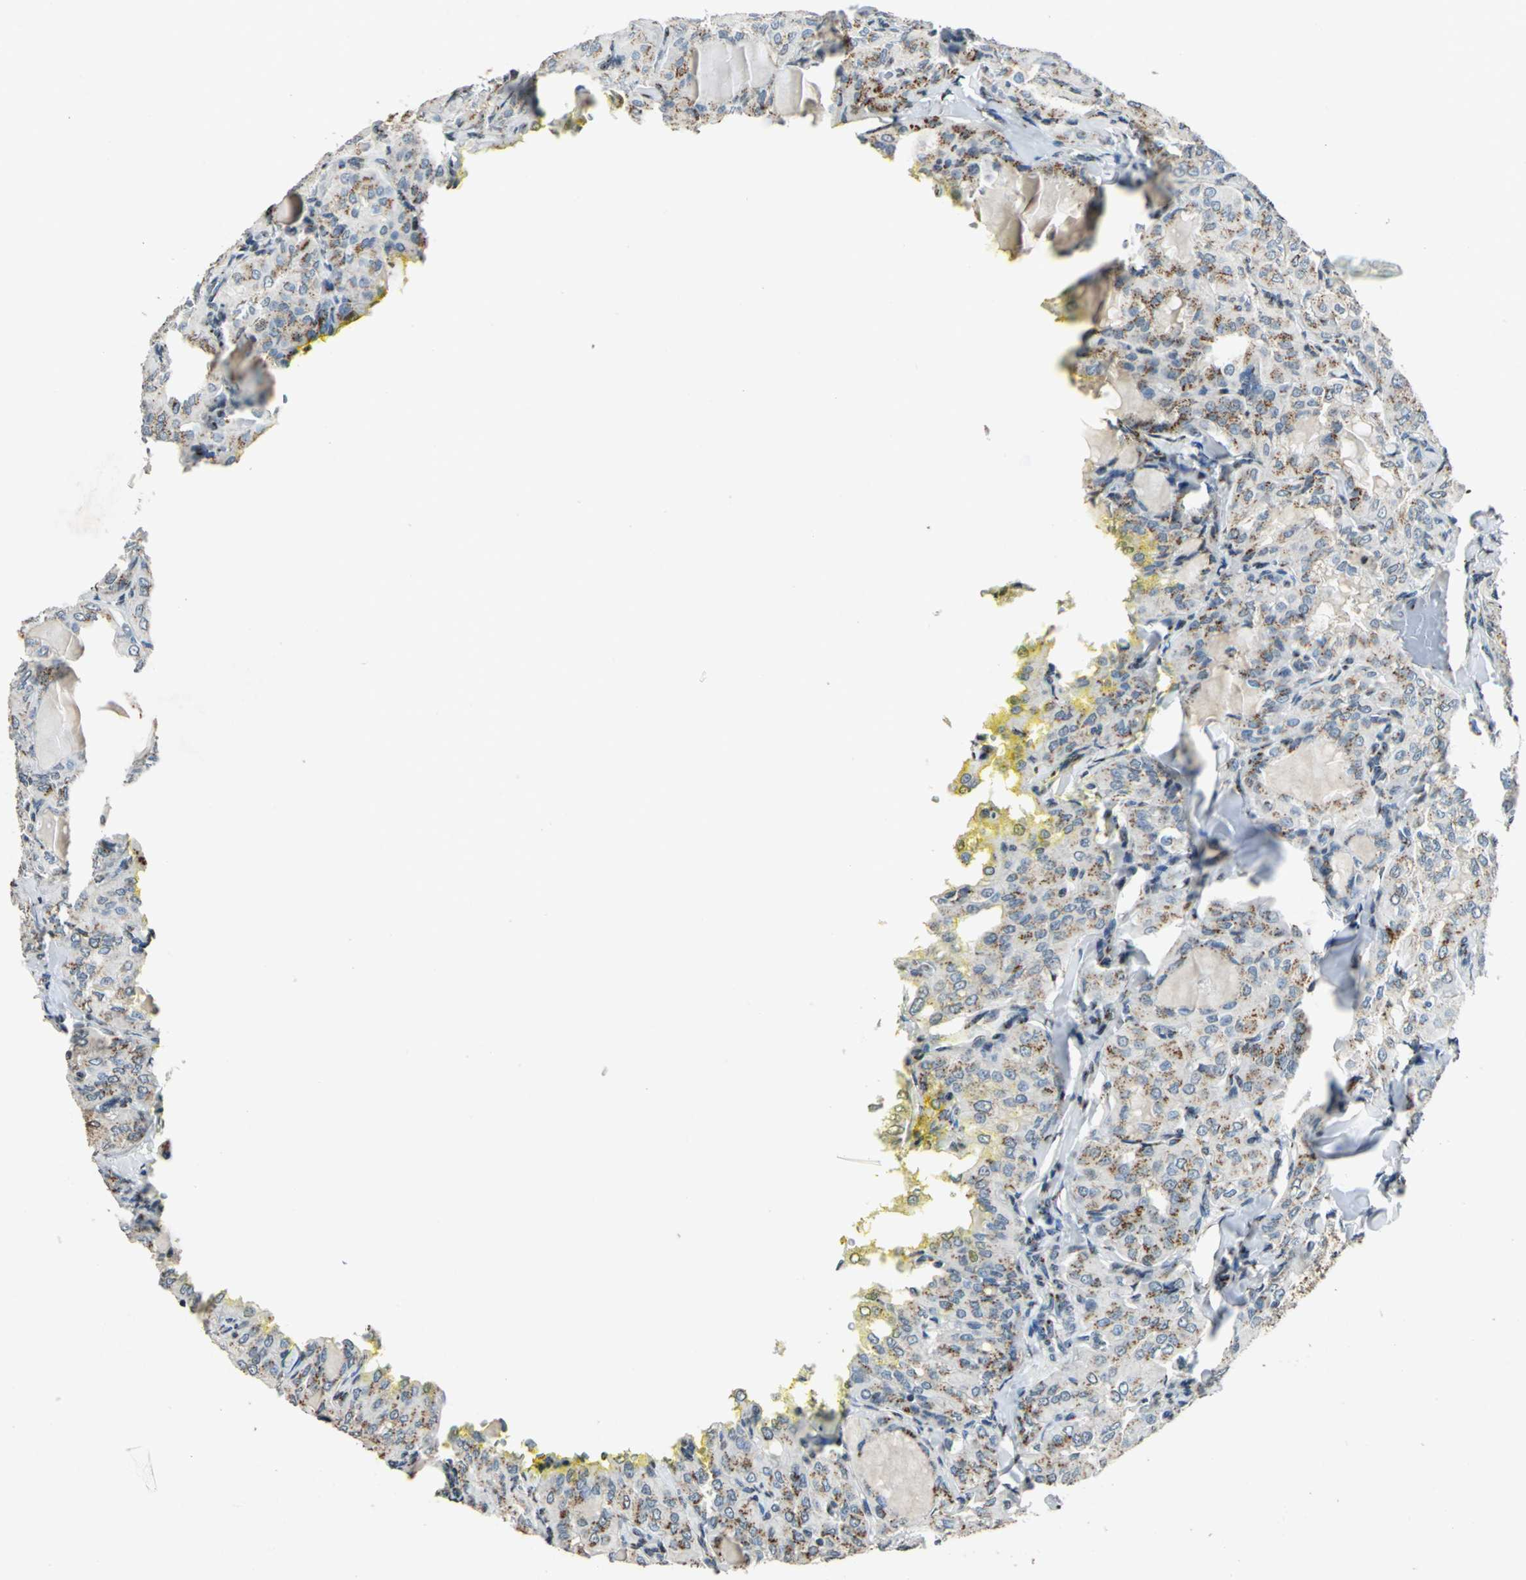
{"staining": {"intensity": "weak", "quantity": "25%-75%", "location": "cytoplasmic/membranous"}, "tissue": "thyroid cancer", "cell_type": "Tumor cells", "image_type": "cancer", "snomed": [{"axis": "morphology", "description": "Papillary adenocarcinoma, NOS"}, {"axis": "topography", "description": "Thyroid gland"}], "caption": "Papillary adenocarcinoma (thyroid) stained with a brown dye demonstrates weak cytoplasmic/membranous positive positivity in approximately 25%-75% of tumor cells.", "gene": "TMEM115", "patient": {"sex": "male", "age": 20}}